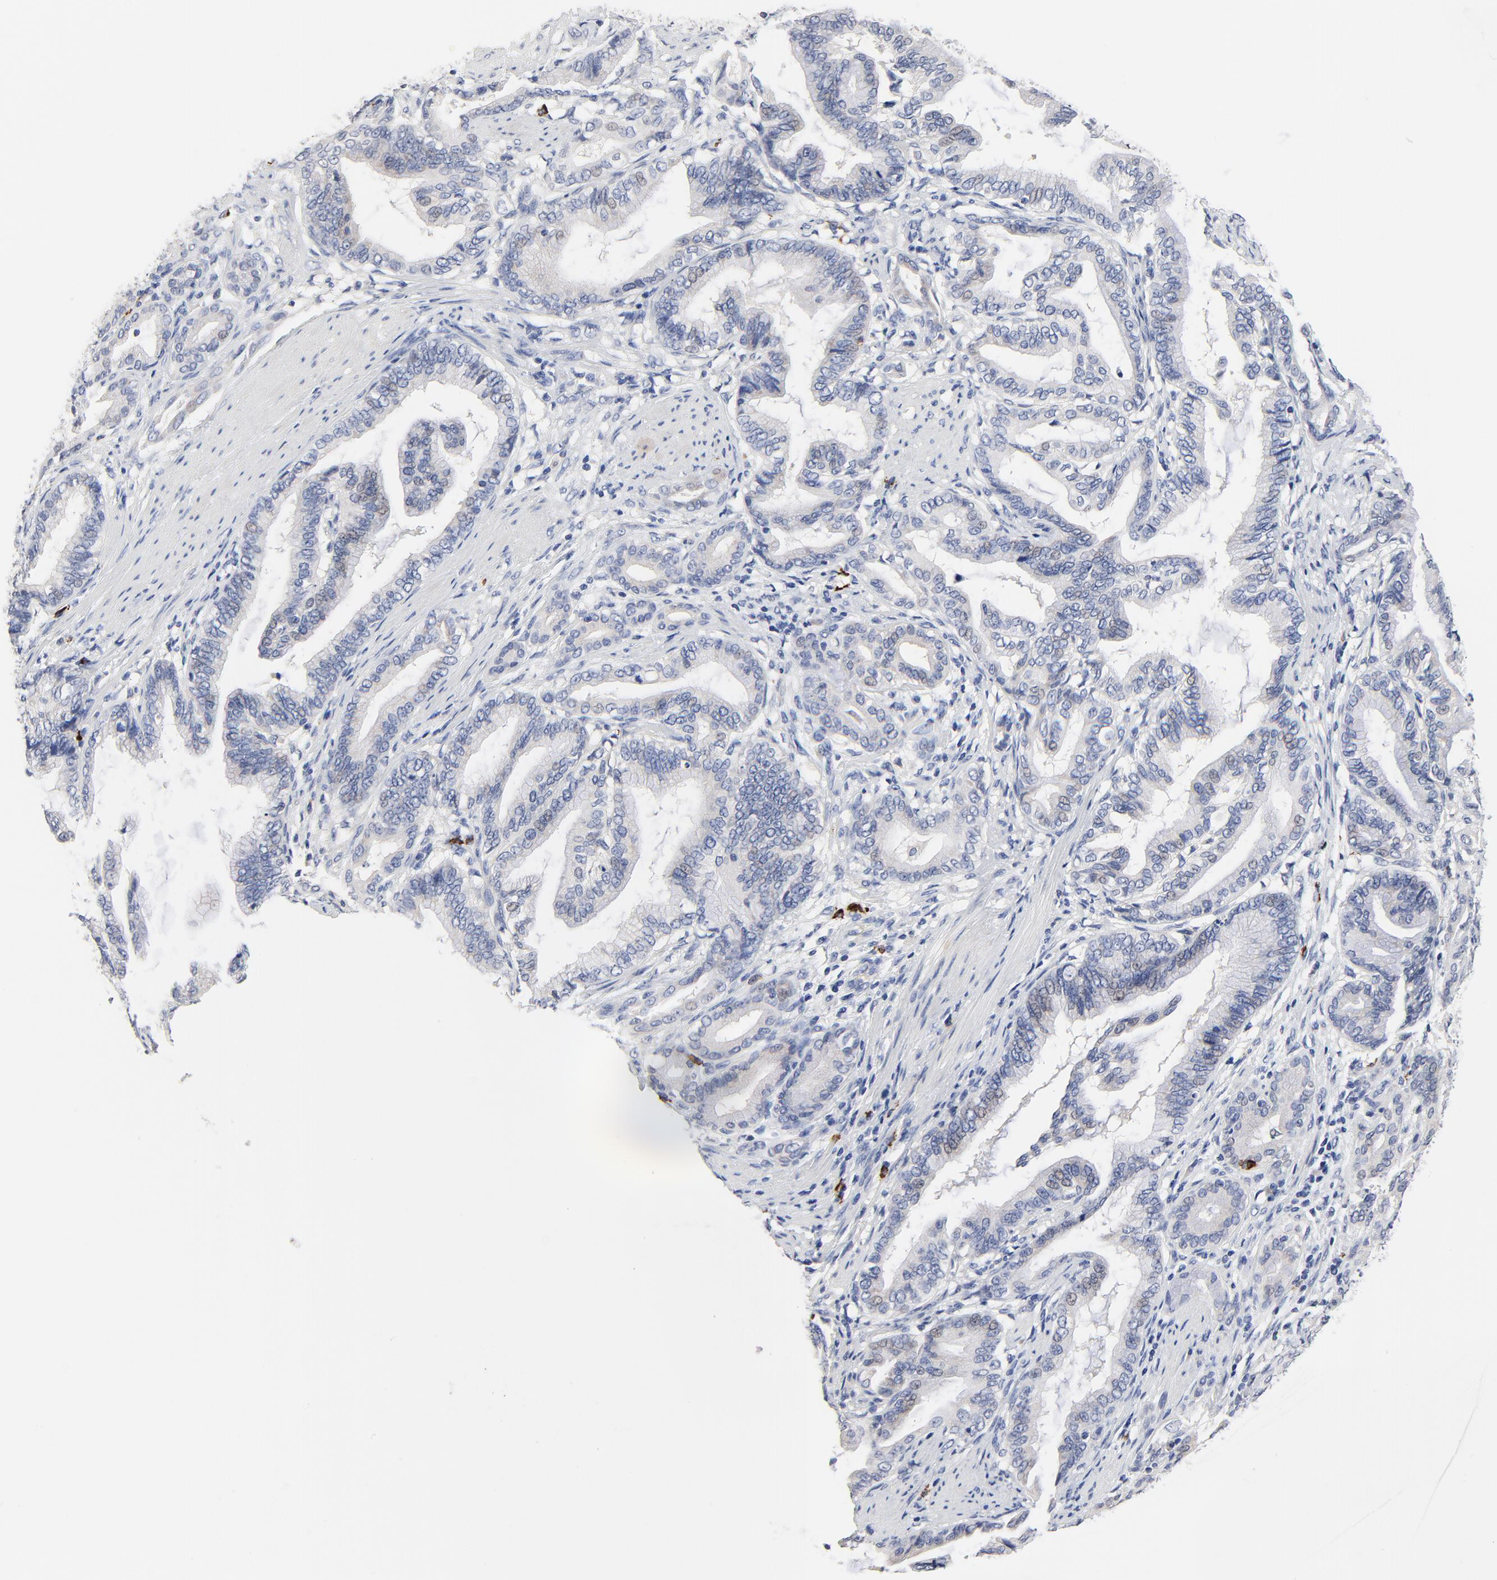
{"staining": {"intensity": "negative", "quantity": "none", "location": "none"}, "tissue": "pancreatic cancer", "cell_type": "Tumor cells", "image_type": "cancer", "snomed": [{"axis": "morphology", "description": "Adenocarcinoma, NOS"}, {"axis": "topography", "description": "Pancreas"}], "caption": "Immunohistochemistry (IHC) micrograph of human pancreatic adenocarcinoma stained for a protein (brown), which demonstrates no positivity in tumor cells.", "gene": "FBXL5", "patient": {"sex": "female", "age": 64}}